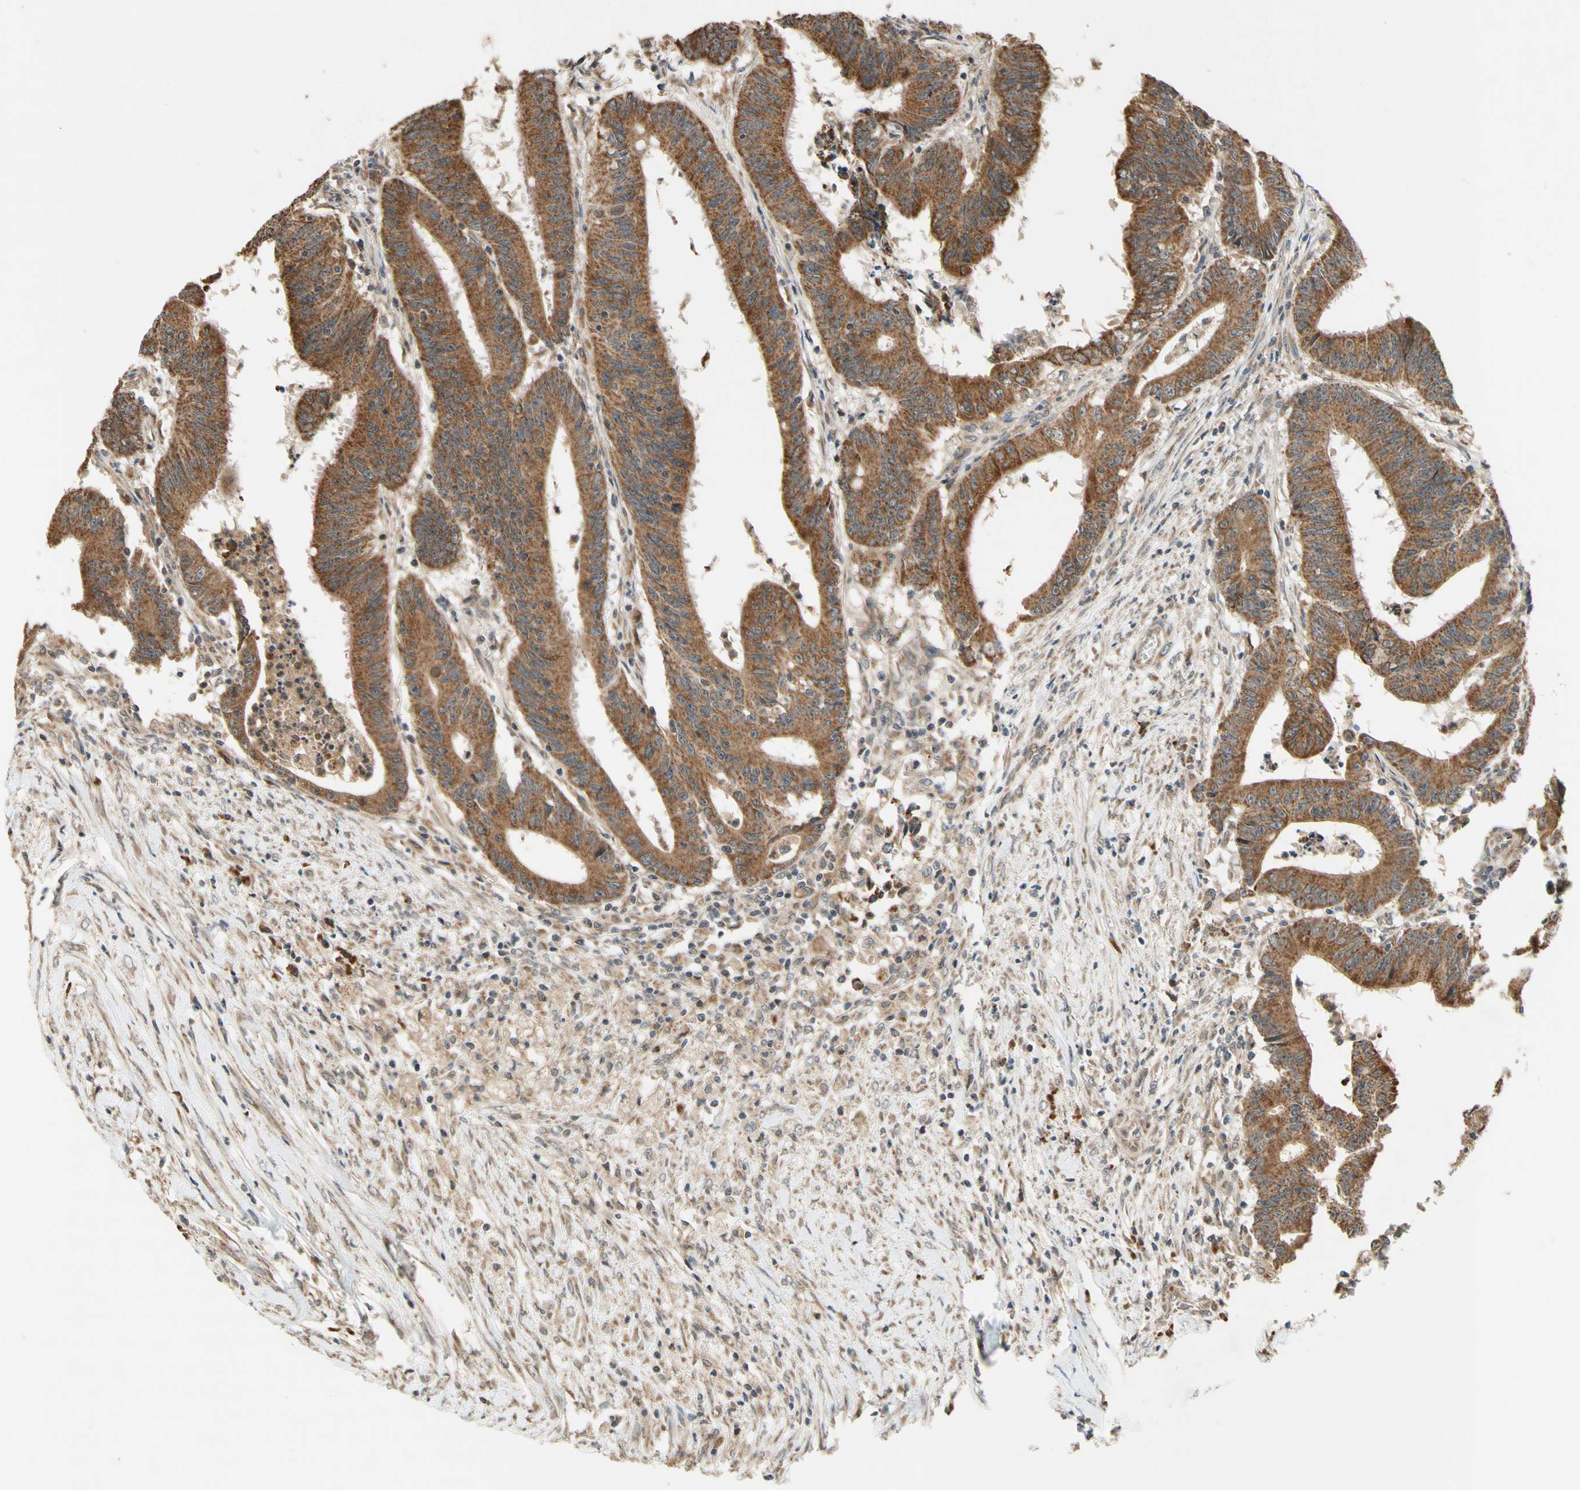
{"staining": {"intensity": "moderate", "quantity": ">75%", "location": "cytoplasmic/membranous"}, "tissue": "colorectal cancer", "cell_type": "Tumor cells", "image_type": "cancer", "snomed": [{"axis": "morphology", "description": "Adenocarcinoma, NOS"}, {"axis": "topography", "description": "Colon"}], "caption": "IHC photomicrograph of neoplastic tissue: colorectal adenocarcinoma stained using immunohistochemistry exhibits medium levels of moderate protein expression localized specifically in the cytoplasmic/membranous of tumor cells, appearing as a cytoplasmic/membranous brown color.", "gene": "DDOST", "patient": {"sex": "male", "age": 45}}